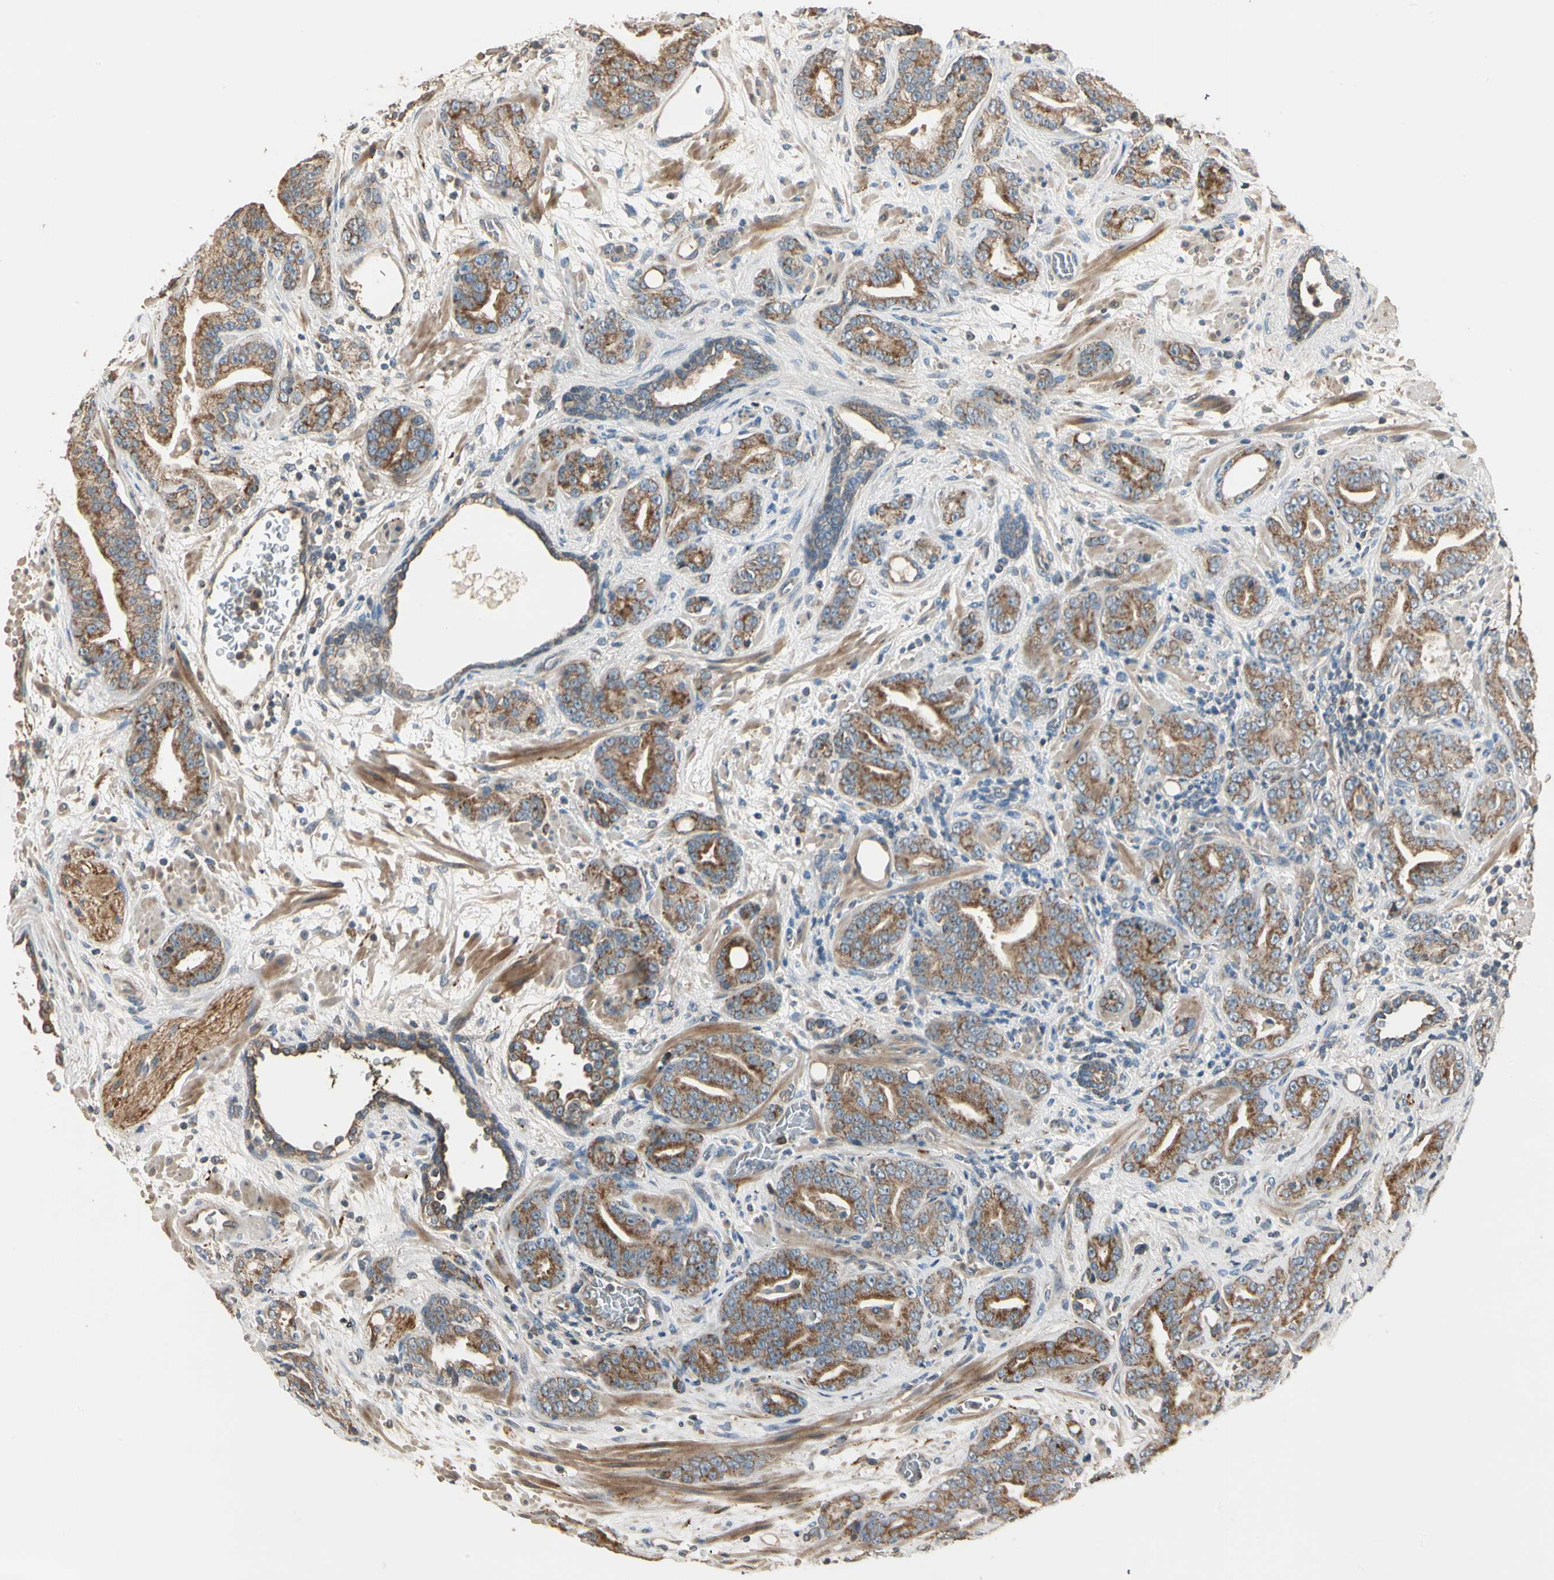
{"staining": {"intensity": "moderate", "quantity": ">75%", "location": "cytoplasmic/membranous"}, "tissue": "prostate cancer", "cell_type": "Tumor cells", "image_type": "cancer", "snomed": [{"axis": "morphology", "description": "Adenocarcinoma, Low grade"}, {"axis": "topography", "description": "Prostate"}], "caption": "Low-grade adenocarcinoma (prostate) tissue reveals moderate cytoplasmic/membranous staining in approximately >75% of tumor cells, visualized by immunohistochemistry.", "gene": "TNFRSF21", "patient": {"sex": "male", "age": 63}}